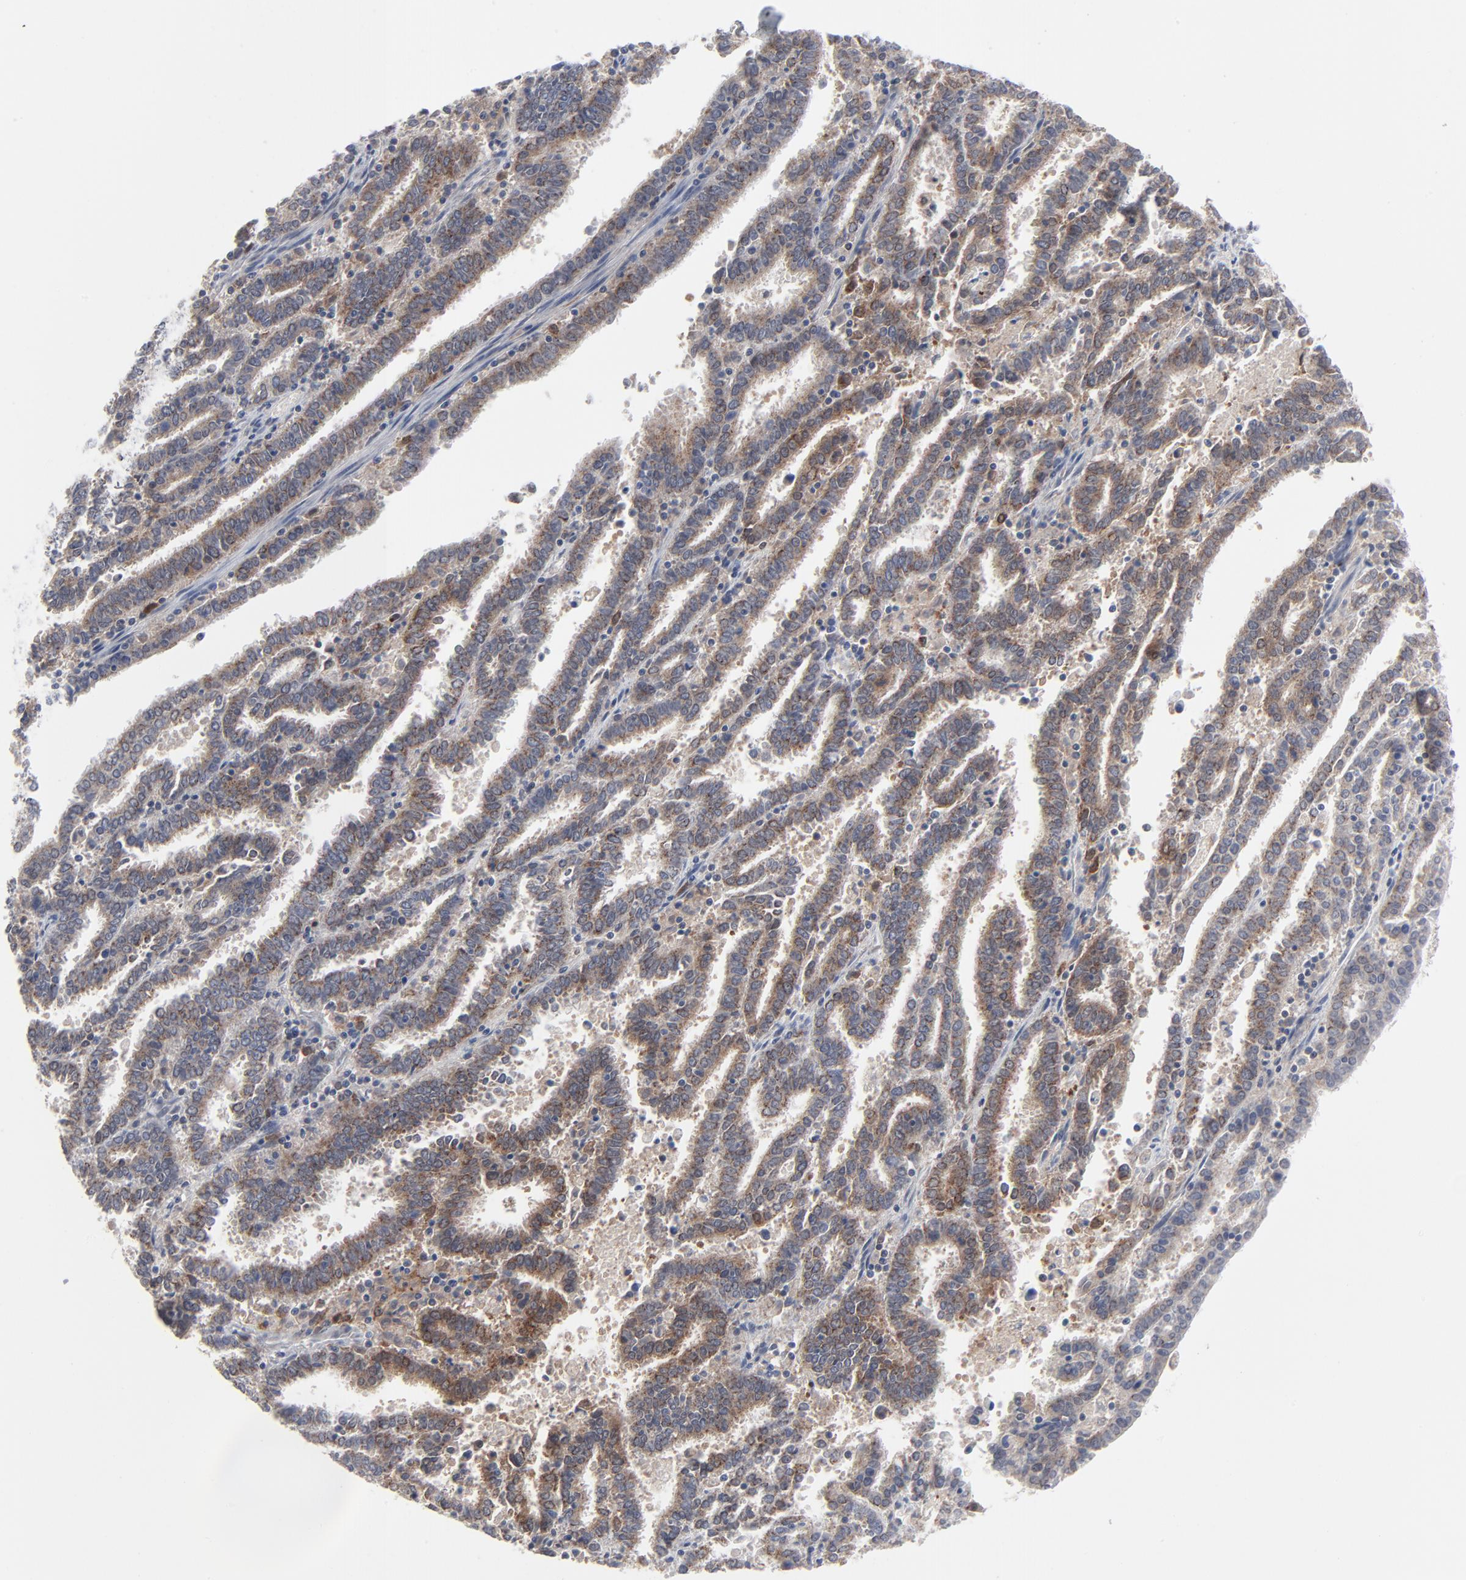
{"staining": {"intensity": "weak", "quantity": ">75%", "location": "cytoplasmic/membranous"}, "tissue": "endometrial cancer", "cell_type": "Tumor cells", "image_type": "cancer", "snomed": [{"axis": "morphology", "description": "Adenocarcinoma, NOS"}, {"axis": "topography", "description": "Uterus"}], "caption": "Brown immunohistochemical staining in human adenocarcinoma (endometrial) shows weak cytoplasmic/membranous expression in about >75% of tumor cells. (Brightfield microscopy of DAB IHC at high magnification).", "gene": "BID", "patient": {"sex": "female", "age": 83}}